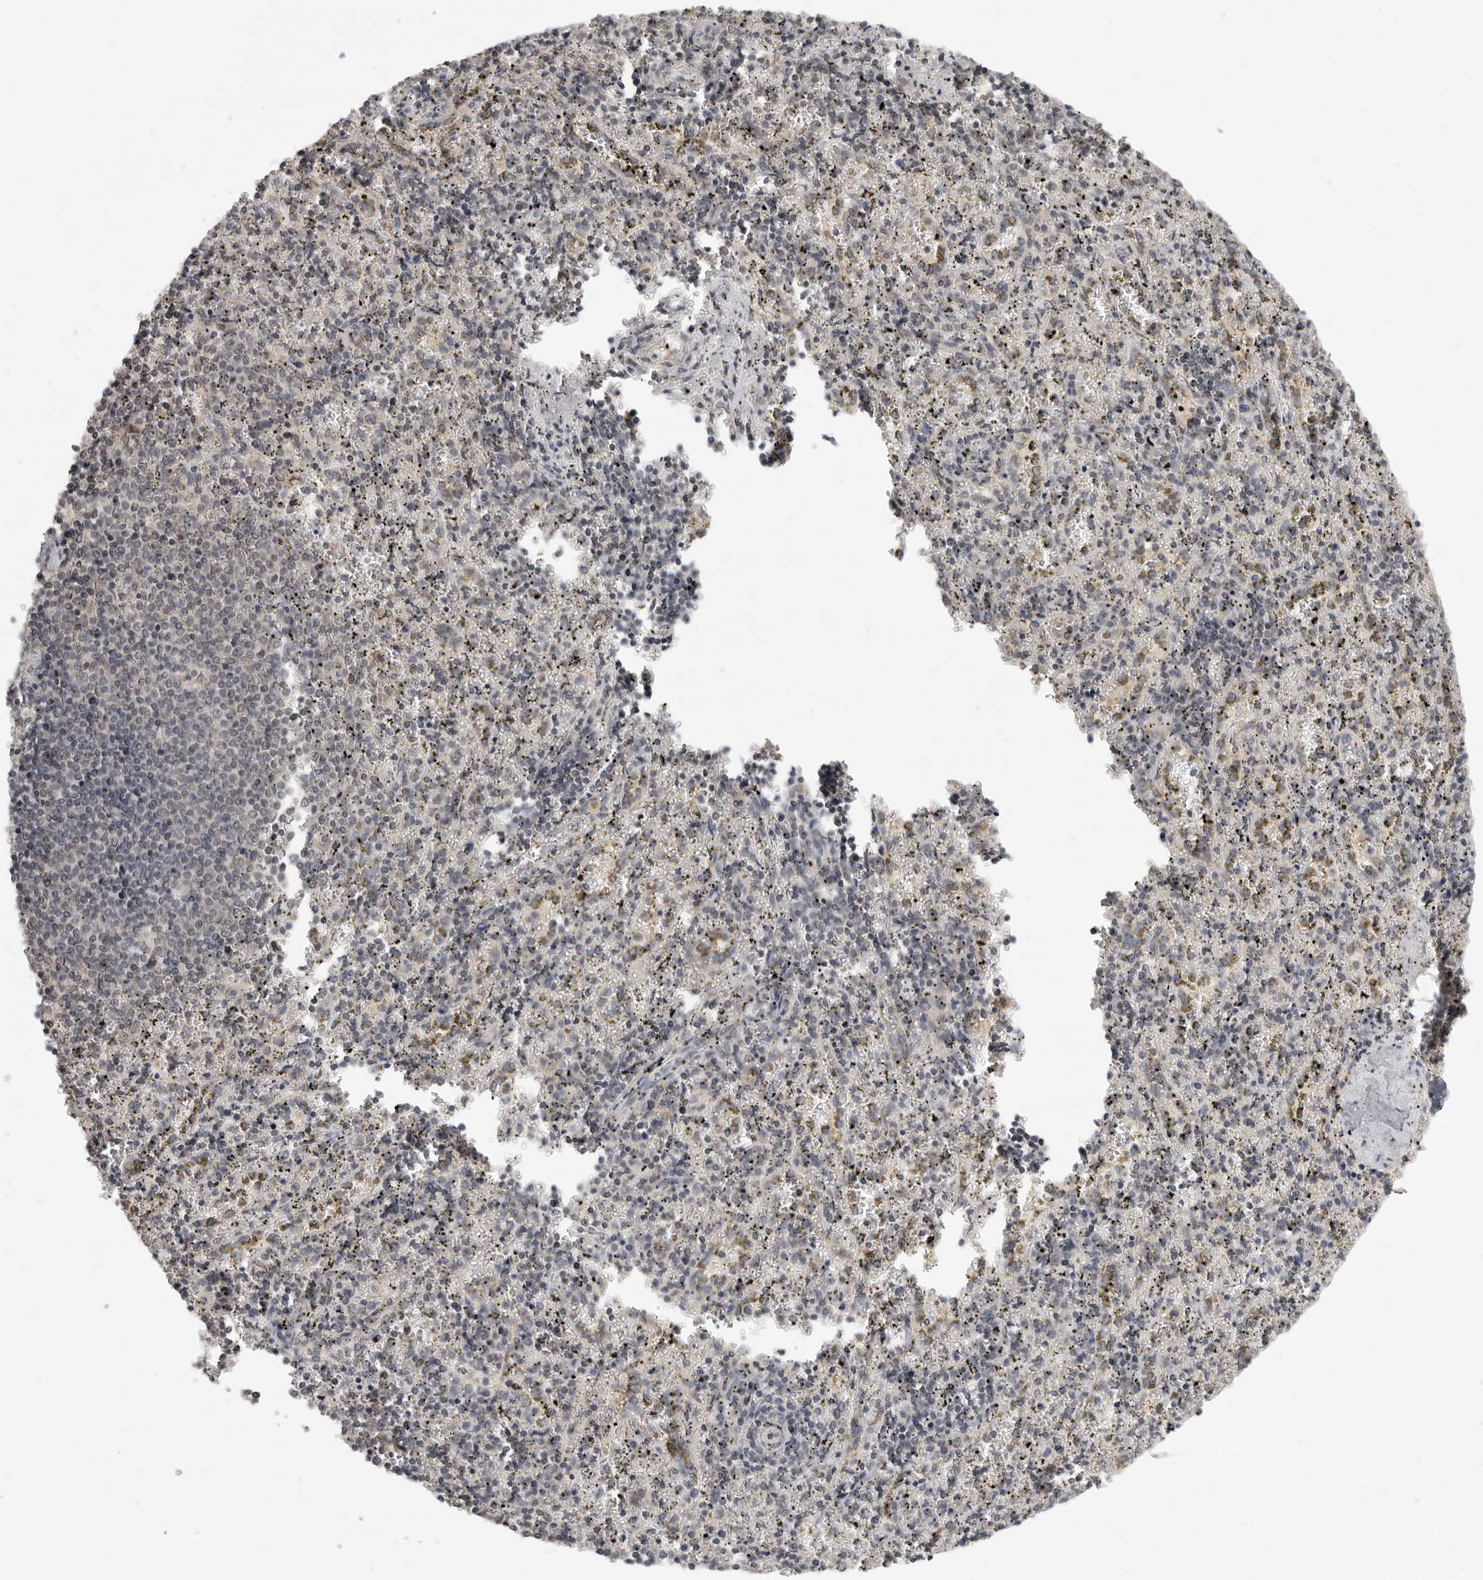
{"staining": {"intensity": "weak", "quantity": "<25%", "location": "nuclear"}, "tissue": "spleen", "cell_type": "Cells in red pulp", "image_type": "normal", "snomed": [{"axis": "morphology", "description": "Normal tissue, NOS"}, {"axis": "topography", "description": "Spleen"}], "caption": "Immunohistochemistry (IHC) image of benign spleen: spleen stained with DAB exhibits no significant protein expression in cells in red pulp.", "gene": "PRRC2A", "patient": {"sex": "male", "age": 11}}